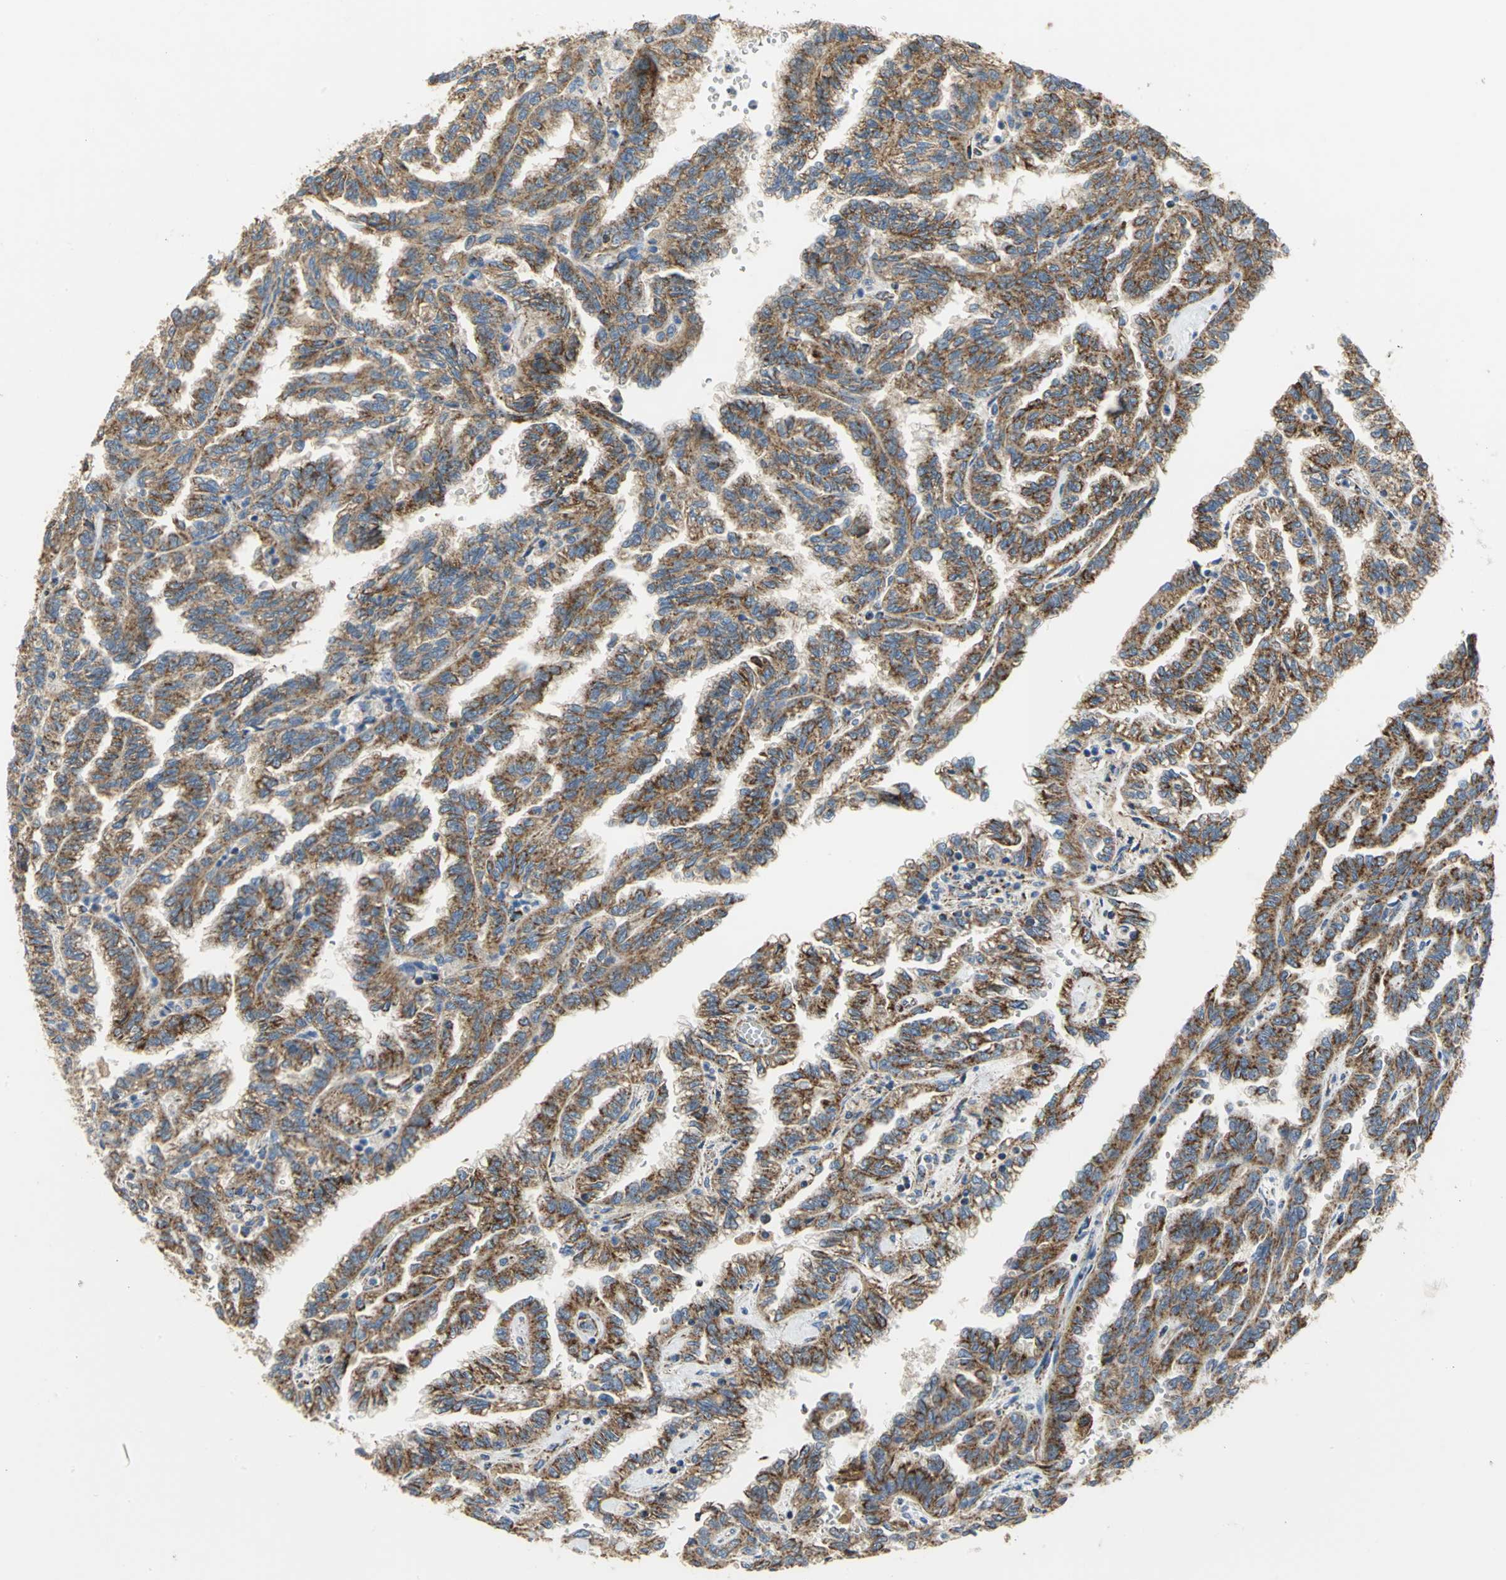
{"staining": {"intensity": "strong", "quantity": ">75%", "location": "cytoplasmic/membranous"}, "tissue": "renal cancer", "cell_type": "Tumor cells", "image_type": "cancer", "snomed": [{"axis": "morphology", "description": "Inflammation, NOS"}, {"axis": "morphology", "description": "Adenocarcinoma, NOS"}, {"axis": "topography", "description": "Kidney"}], "caption": "Renal adenocarcinoma tissue demonstrates strong cytoplasmic/membranous staining in about >75% of tumor cells, visualized by immunohistochemistry.", "gene": "NDUFB5", "patient": {"sex": "male", "age": 68}}